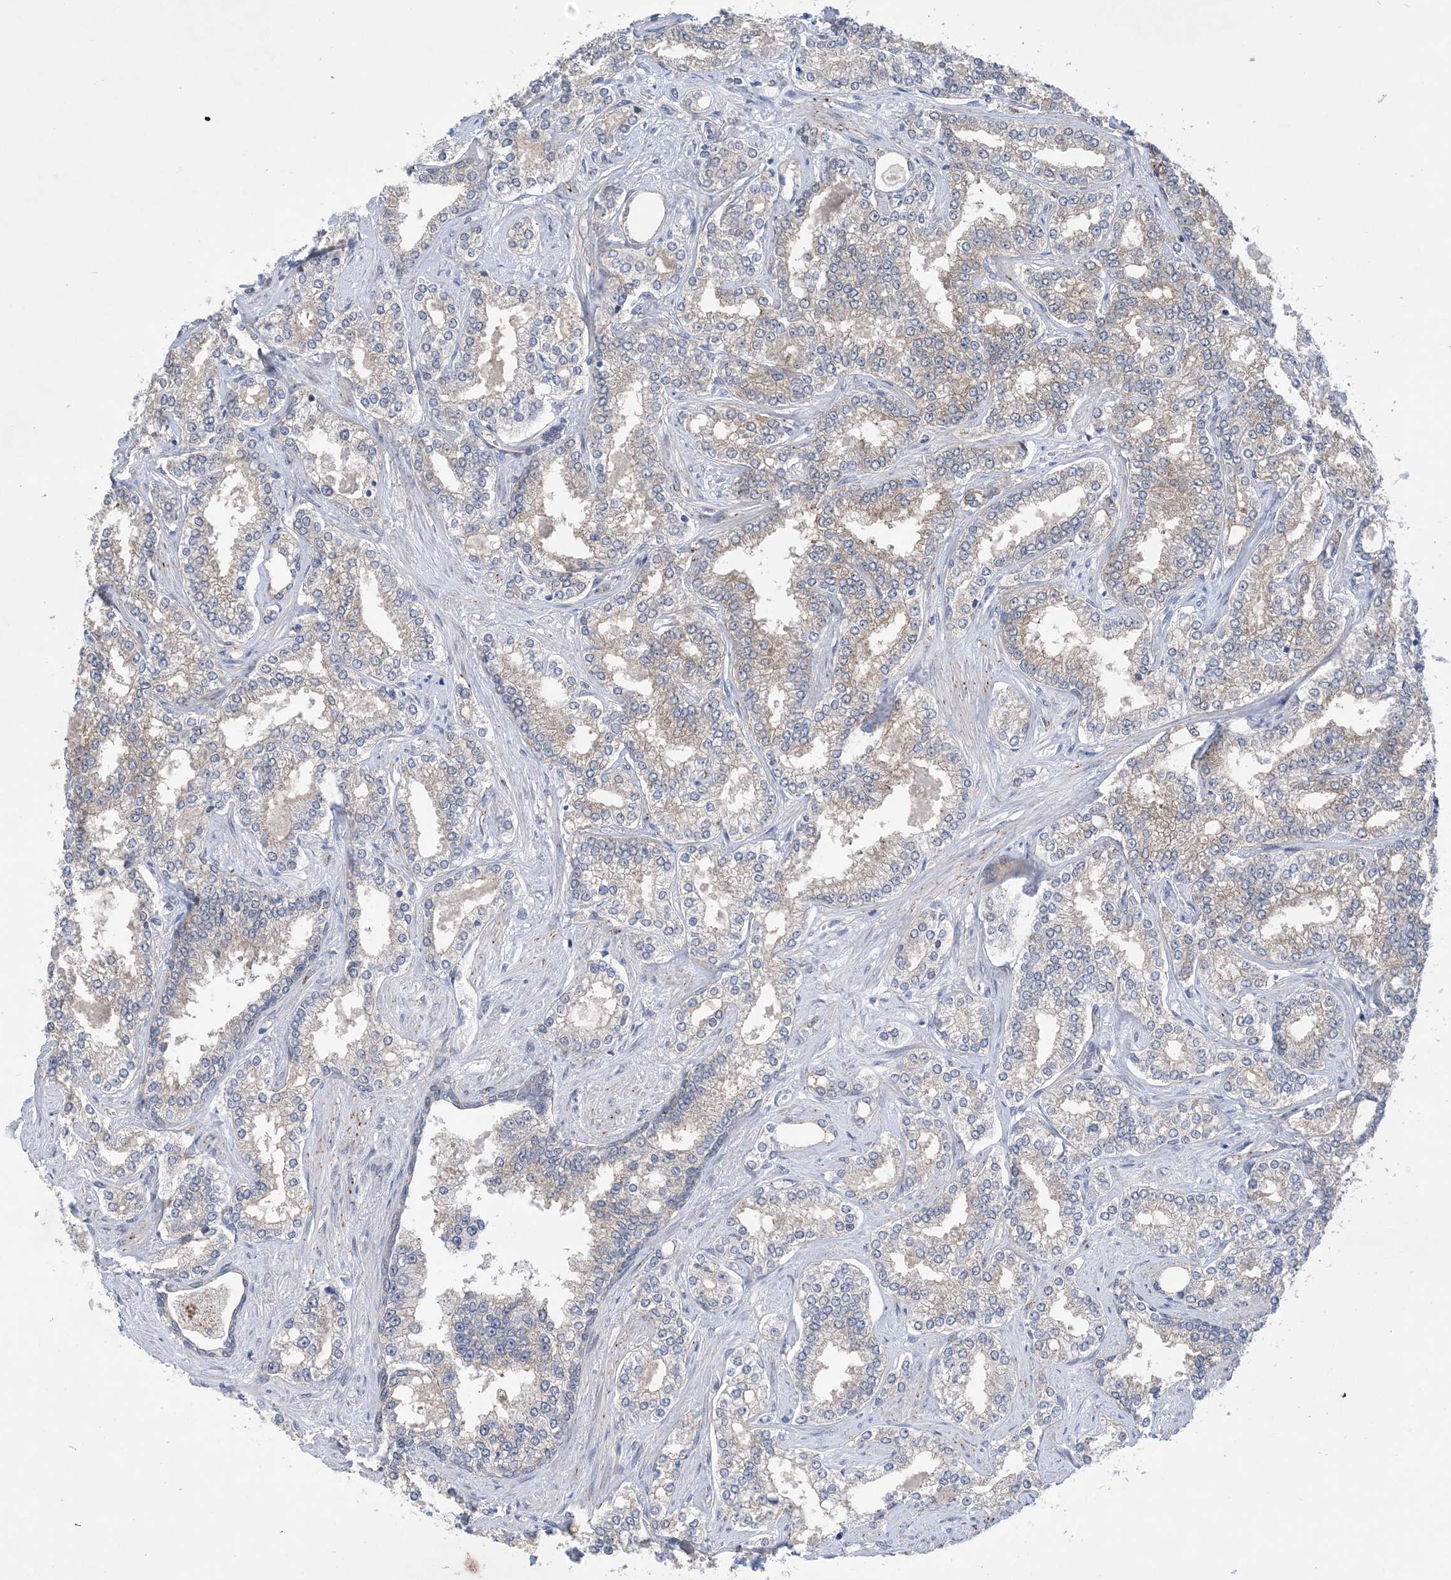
{"staining": {"intensity": "negative", "quantity": "none", "location": "none"}, "tissue": "prostate cancer", "cell_type": "Tumor cells", "image_type": "cancer", "snomed": [{"axis": "morphology", "description": "Normal tissue, NOS"}, {"axis": "morphology", "description": "Adenocarcinoma, High grade"}, {"axis": "topography", "description": "Prostate"}], "caption": "Prostate cancer was stained to show a protein in brown. There is no significant positivity in tumor cells.", "gene": "EHBP1", "patient": {"sex": "male", "age": 83}}